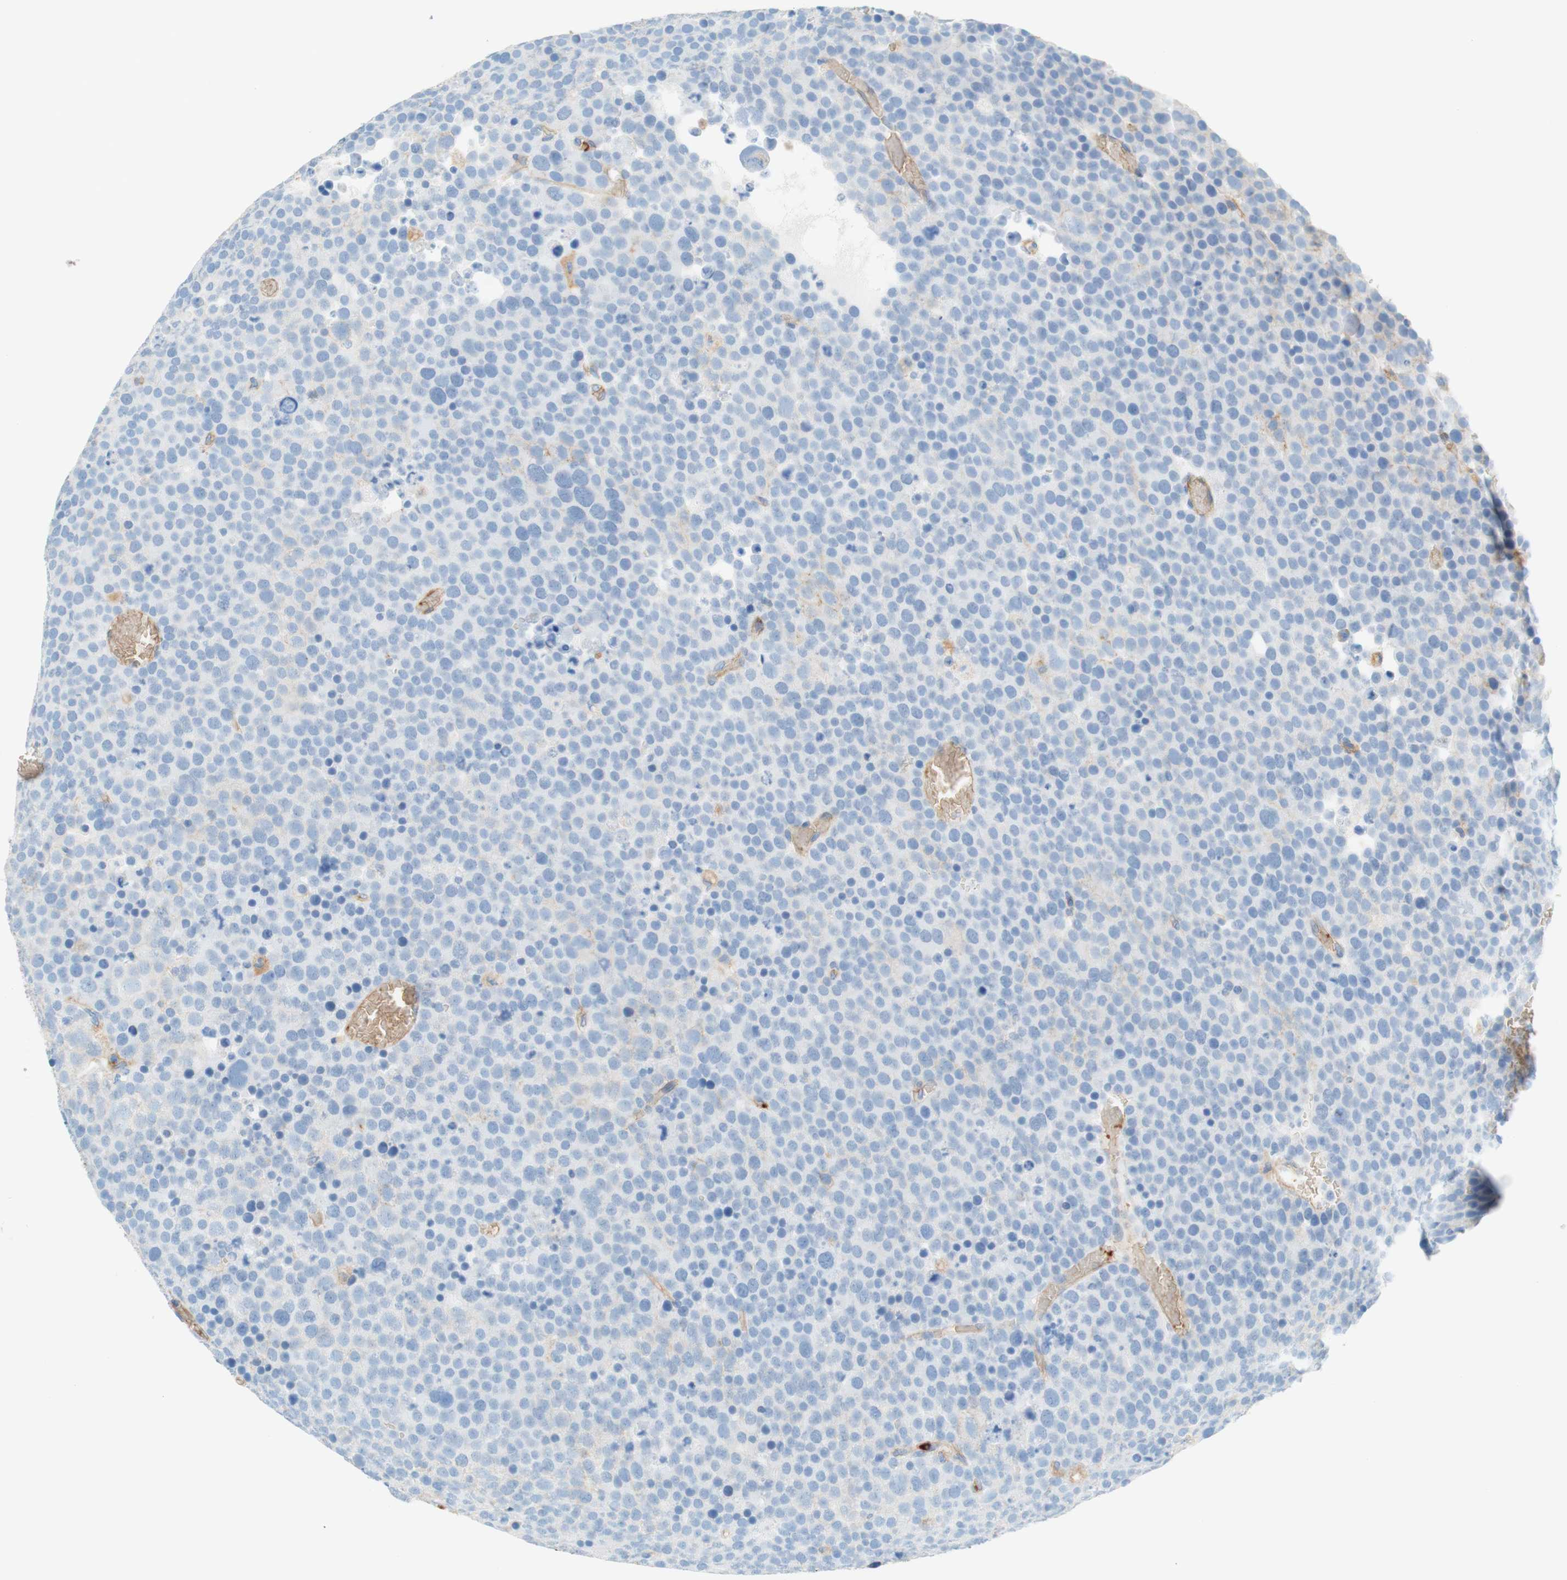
{"staining": {"intensity": "negative", "quantity": "none", "location": "none"}, "tissue": "testis cancer", "cell_type": "Tumor cells", "image_type": "cancer", "snomed": [{"axis": "morphology", "description": "Seminoma, NOS"}, {"axis": "topography", "description": "Testis"}], "caption": "DAB immunohistochemical staining of human seminoma (testis) displays no significant expression in tumor cells. Brightfield microscopy of immunohistochemistry (IHC) stained with DAB (brown) and hematoxylin (blue), captured at high magnification.", "gene": "STOM", "patient": {"sex": "male", "age": 71}}